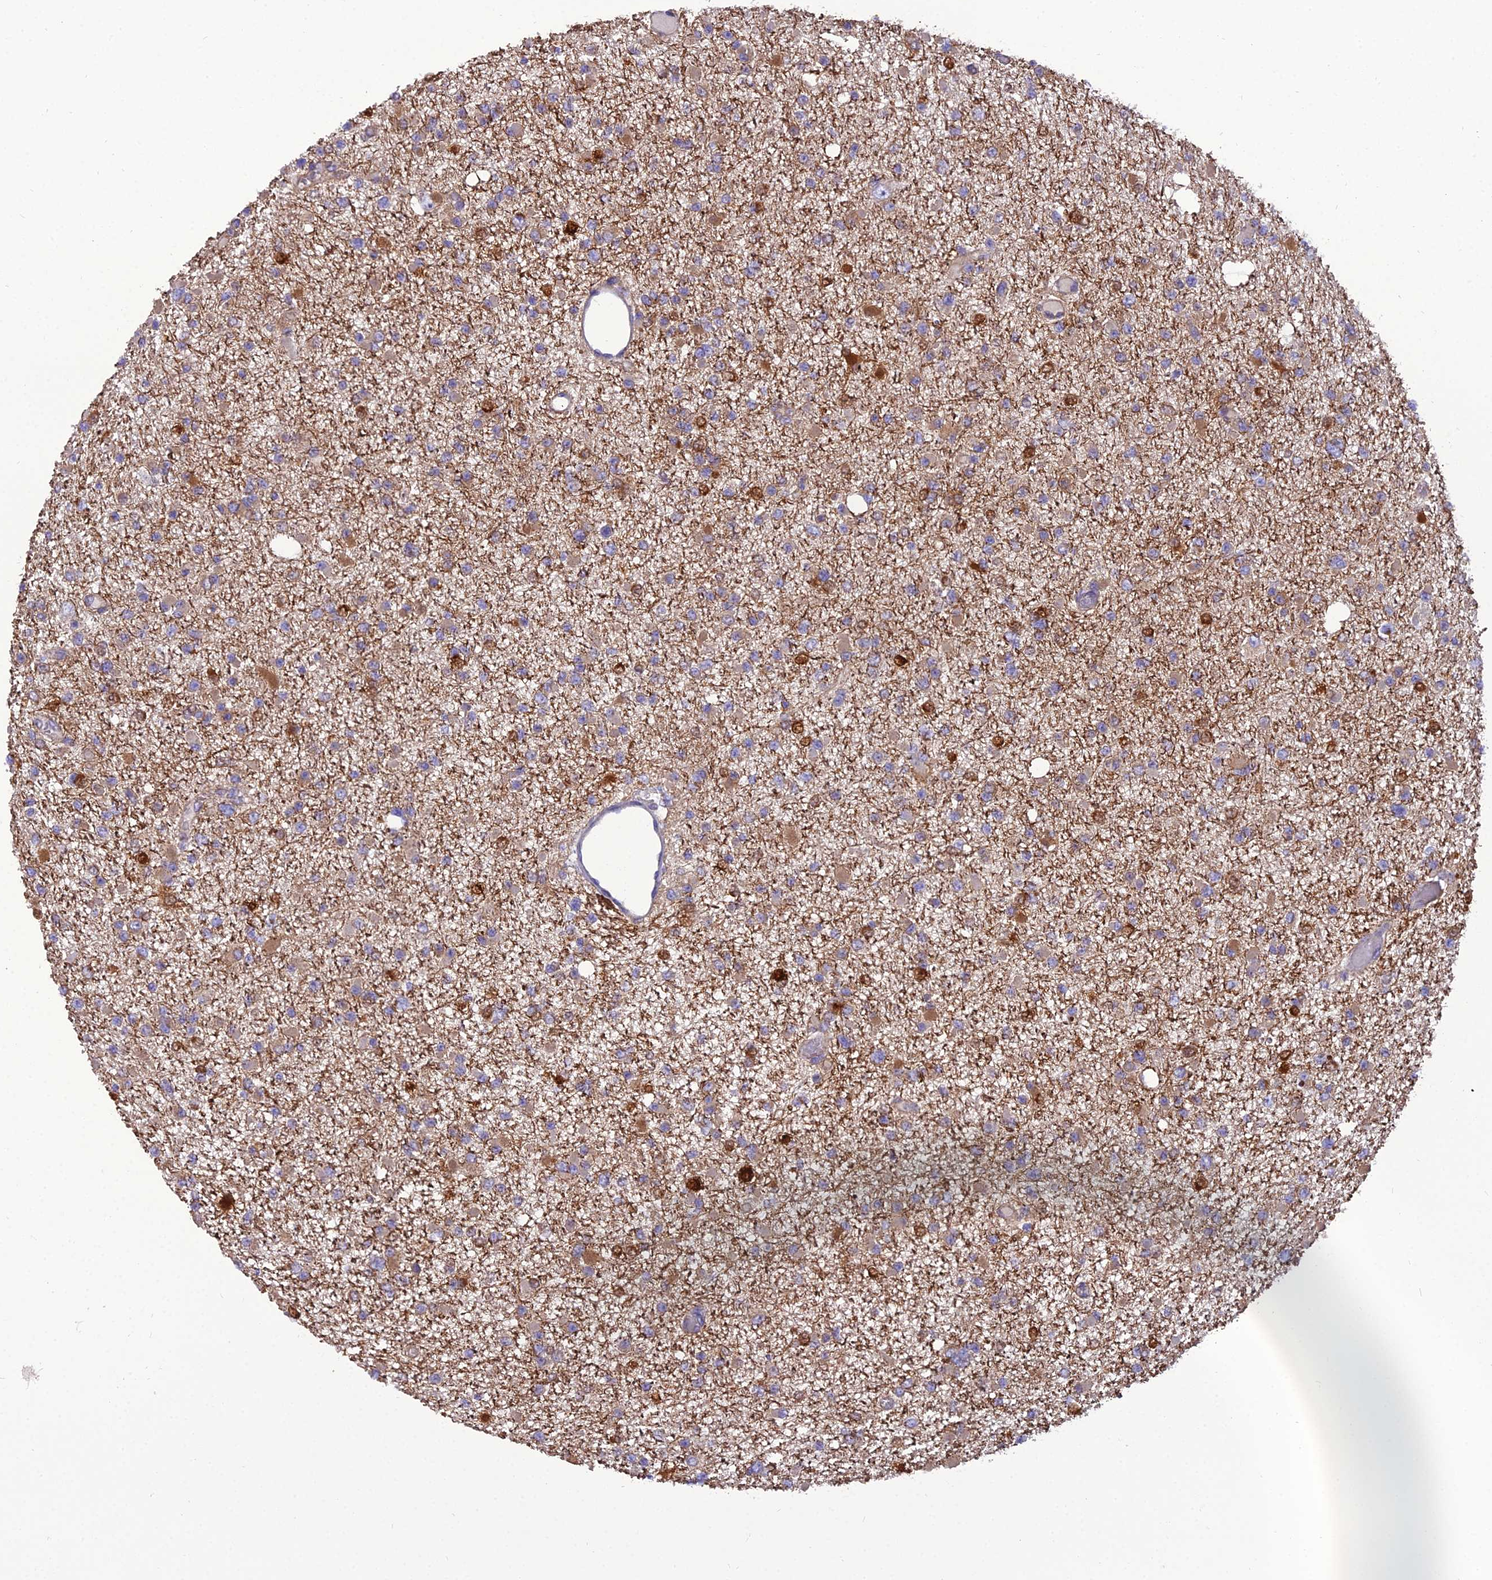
{"staining": {"intensity": "moderate", "quantity": "<25%", "location": "cytoplasmic/membranous,nuclear"}, "tissue": "glioma", "cell_type": "Tumor cells", "image_type": "cancer", "snomed": [{"axis": "morphology", "description": "Glioma, malignant, Low grade"}, {"axis": "topography", "description": "Brain"}], "caption": "Immunohistochemistry (IHC) micrograph of human low-grade glioma (malignant) stained for a protein (brown), which exhibits low levels of moderate cytoplasmic/membranous and nuclear expression in approximately <25% of tumor cells.", "gene": "GPD1", "patient": {"sex": "female", "age": 22}}